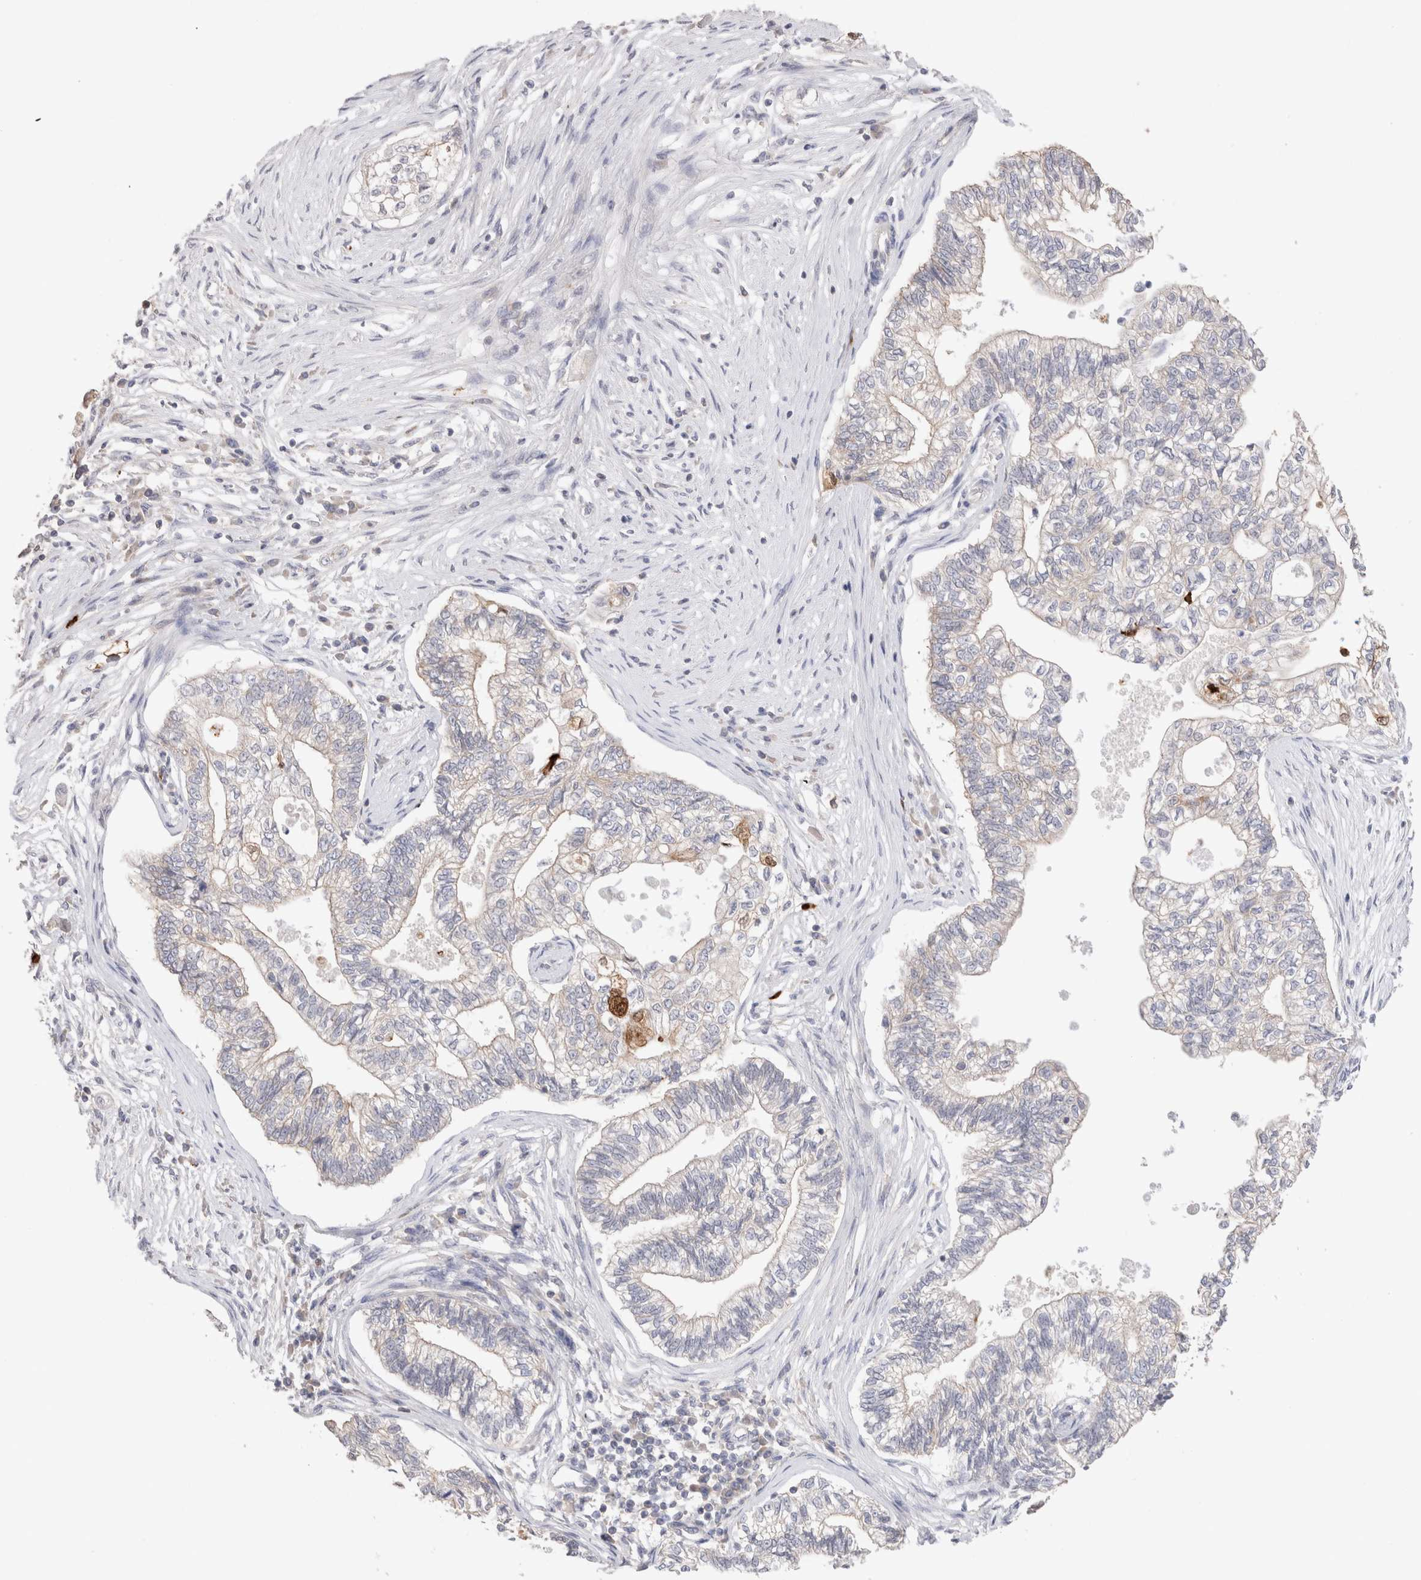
{"staining": {"intensity": "weak", "quantity": "<25%", "location": "cytoplasmic/membranous"}, "tissue": "pancreatic cancer", "cell_type": "Tumor cells", "image_type": "cancer", "snomed": [{"axis": "morphology", "description": "Adenocarcinoma, NOS"}, {"axis": "topography", "description": "Pancreas"}], "caption": "This is an IHC micrograph of human pancreatic adenocarcinoma. There is no positivity in tumor cells.", "gene": "NXT2", "patient": {"sex": "male", "age": 72}}